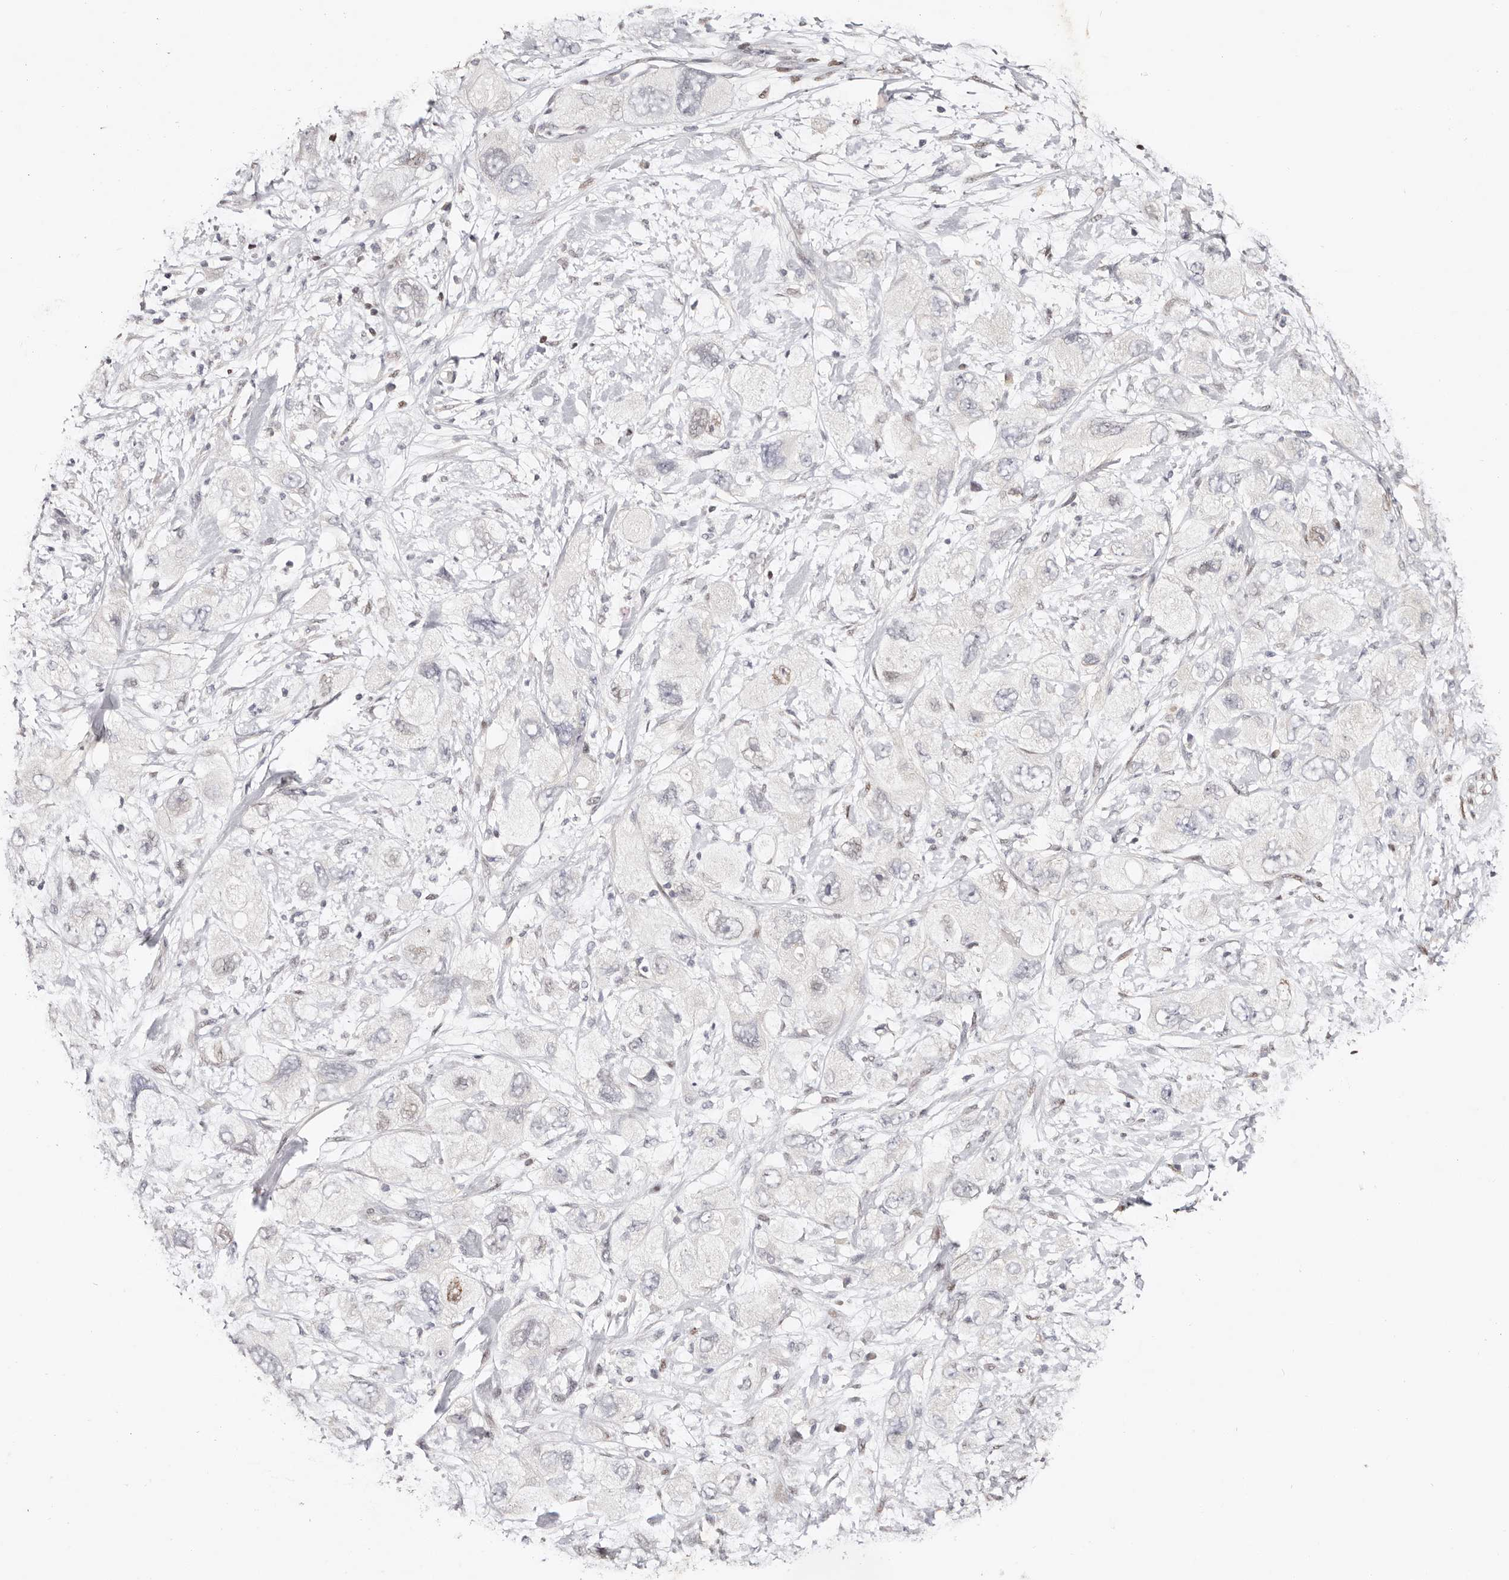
{"staining": {"intensity": "negative", "quantity": "none", "location": "none"}, "tissue": "pancreatic cancer", "cell_type": "Tumor cells", "image_type": "cancer", "snomed": [{"axis": "morphology", "description": "Adenocarcinoma, NOS"}, {"axis": "topography", "description": "Pancreas"}], "caption": "Immunohistochemical staining of pancreatic adenocarcinoma shows no significant positivity in tumor cells. (DAB (3,3'-diaminobenzidine) immunohistochemistry (IHC) visualized using brightfield microscopy, high magnification).", "gene": "IQGAP3", "patient": {"sex": "female", "age": 73}}